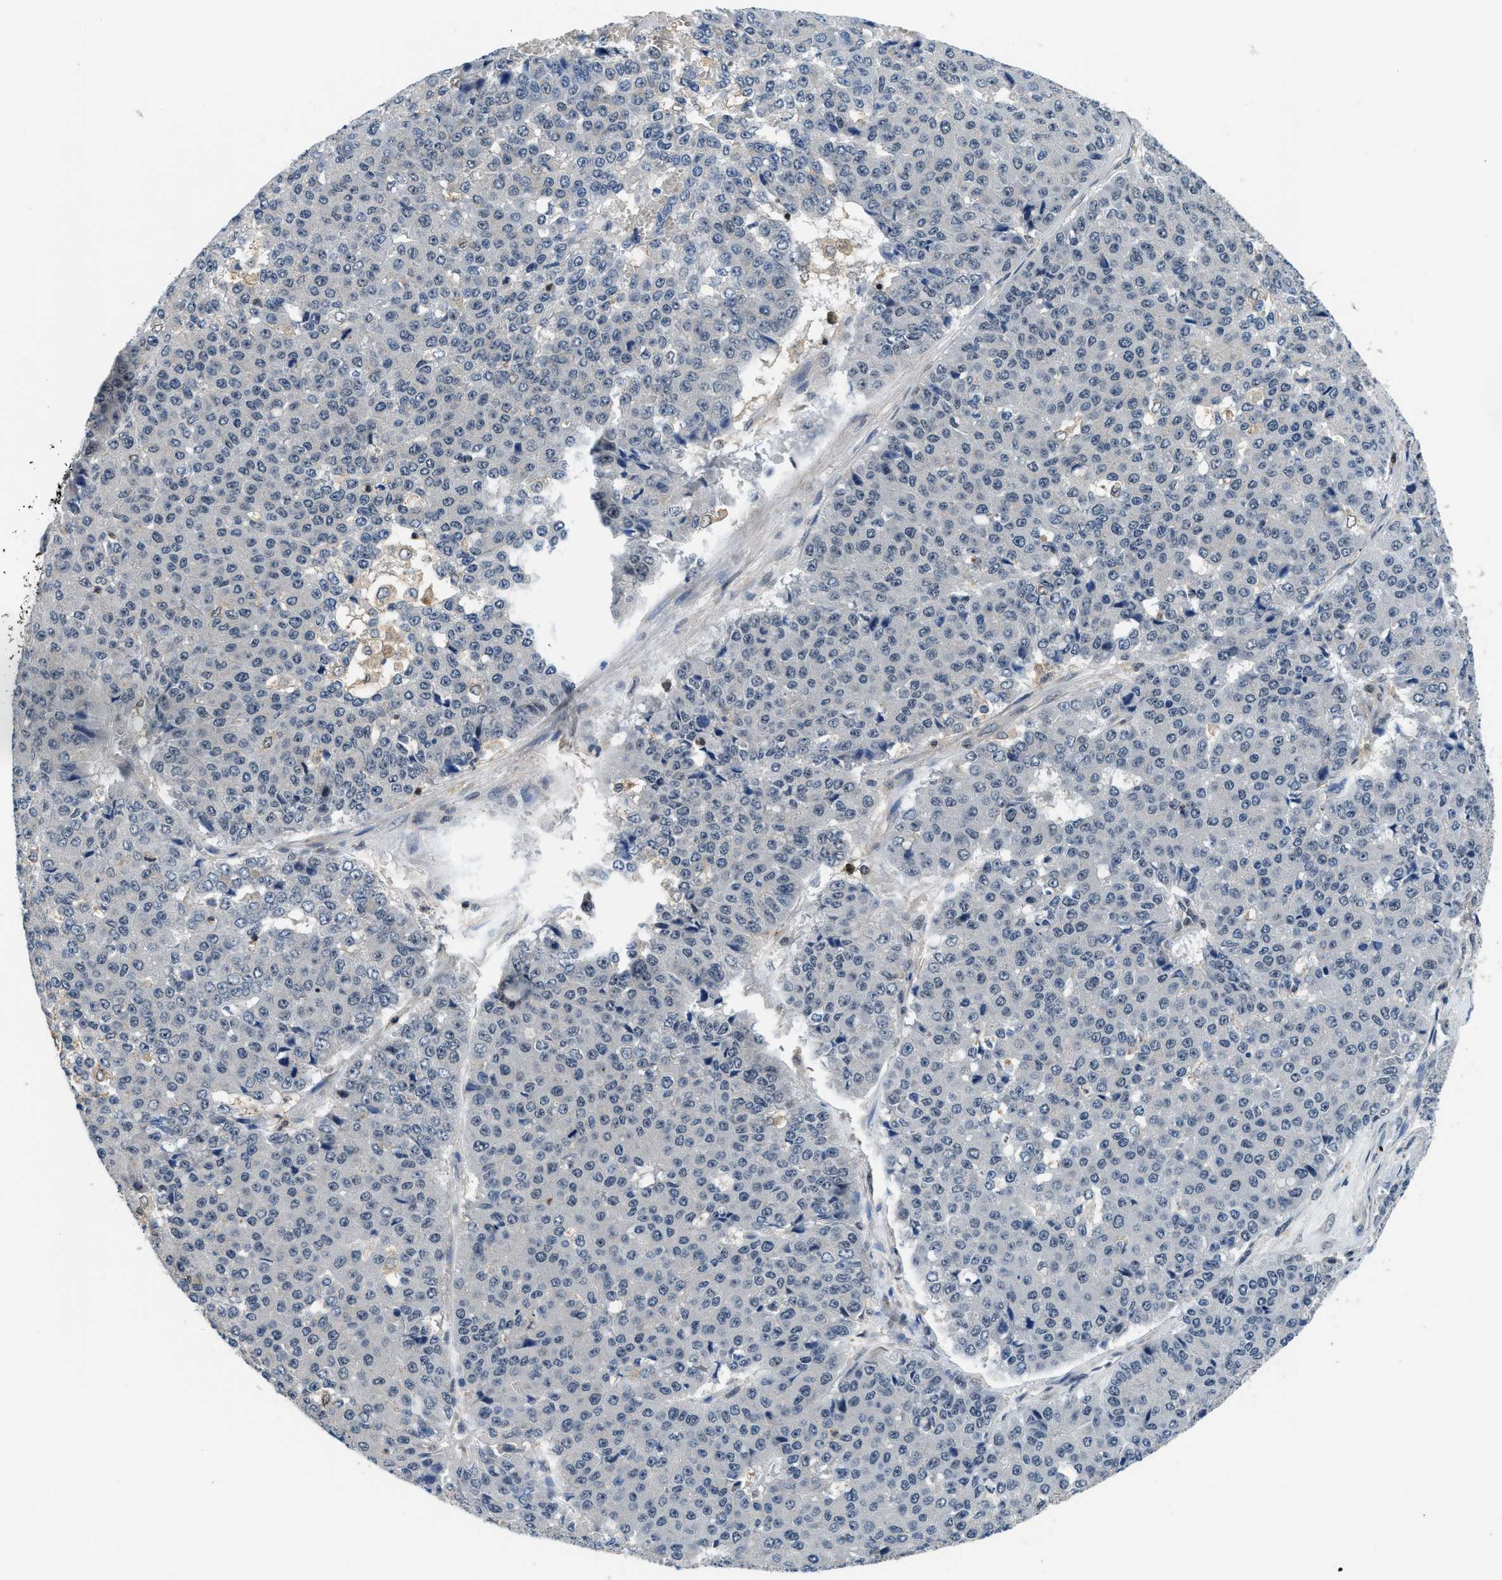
{"staining": {"intensity": "negative", "quantity": "none", "location": "none"}, "tissue": "pancreatic cancer", "cell_type": "Tumor cells", "image_type": "cancer", "snomed": [{"axis": "morphology", "description": "Adenocarcinoma, NOS"}, {"axis": "topography", "description": "Pancreas"}], "caption": "Tumor cells show no significant protein staining in pancreatic cancer.", "gene": "MTMR1", "patient": {"sex": "male", "age": 50}}